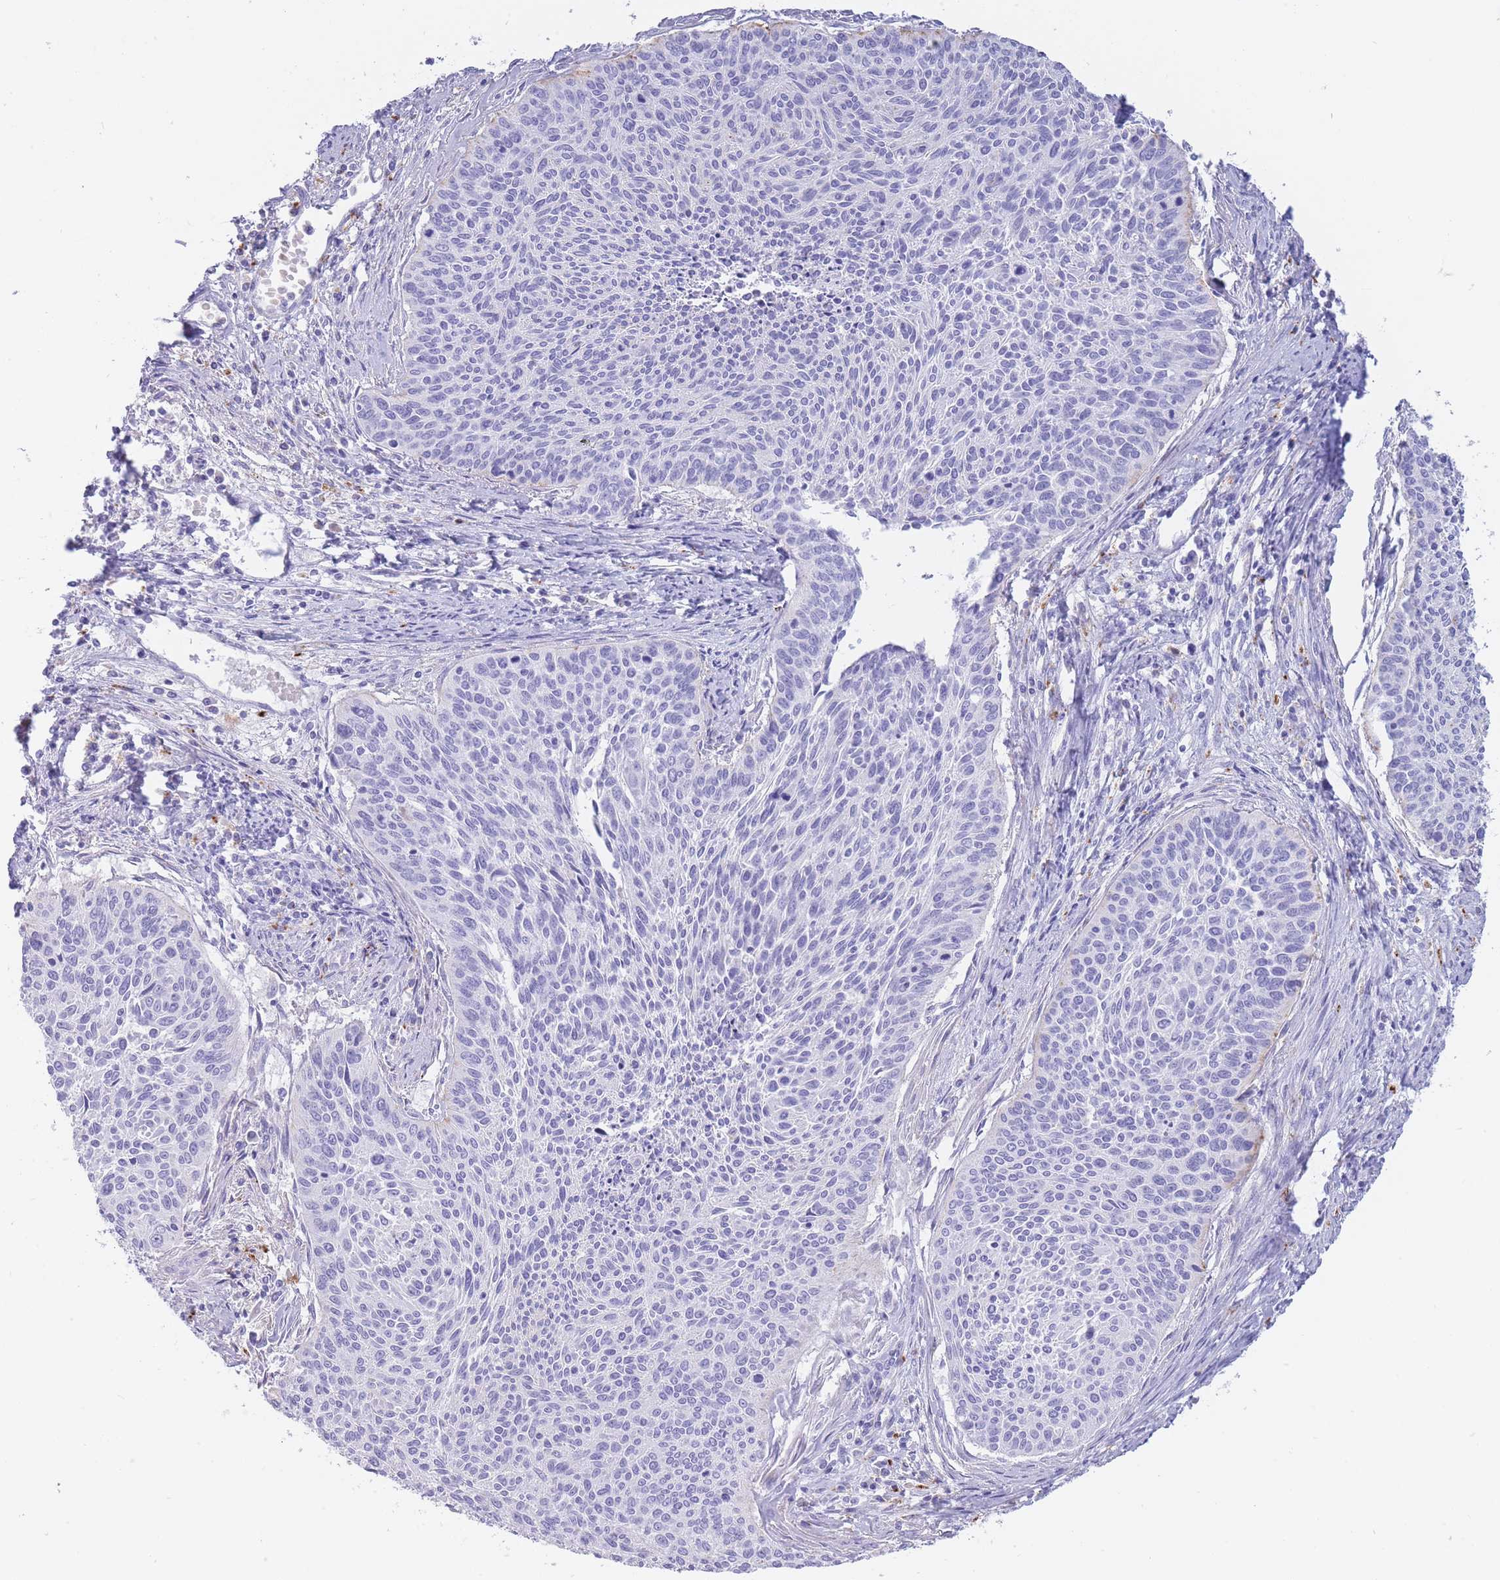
{"staining": {"intensity": "negative", "quantity": "none", "location": "none"}, "tissue": "cervical cancer", "cell_type": "Tumor cells", "image_type": "cancer", "snomed": [{"axis": "morphology", "description": "Squamous cell carcinoma, NOS"}, {"axis": "topography", "description": "Cervix"}], "caption": "DAB (3,3'-diaminobenzidine) immunohistochemical staining of human cervical cancer reveals no significant positivity in tumor cells.", "gene": "GAA", "patient": {"sex": "female", "age": 55}}